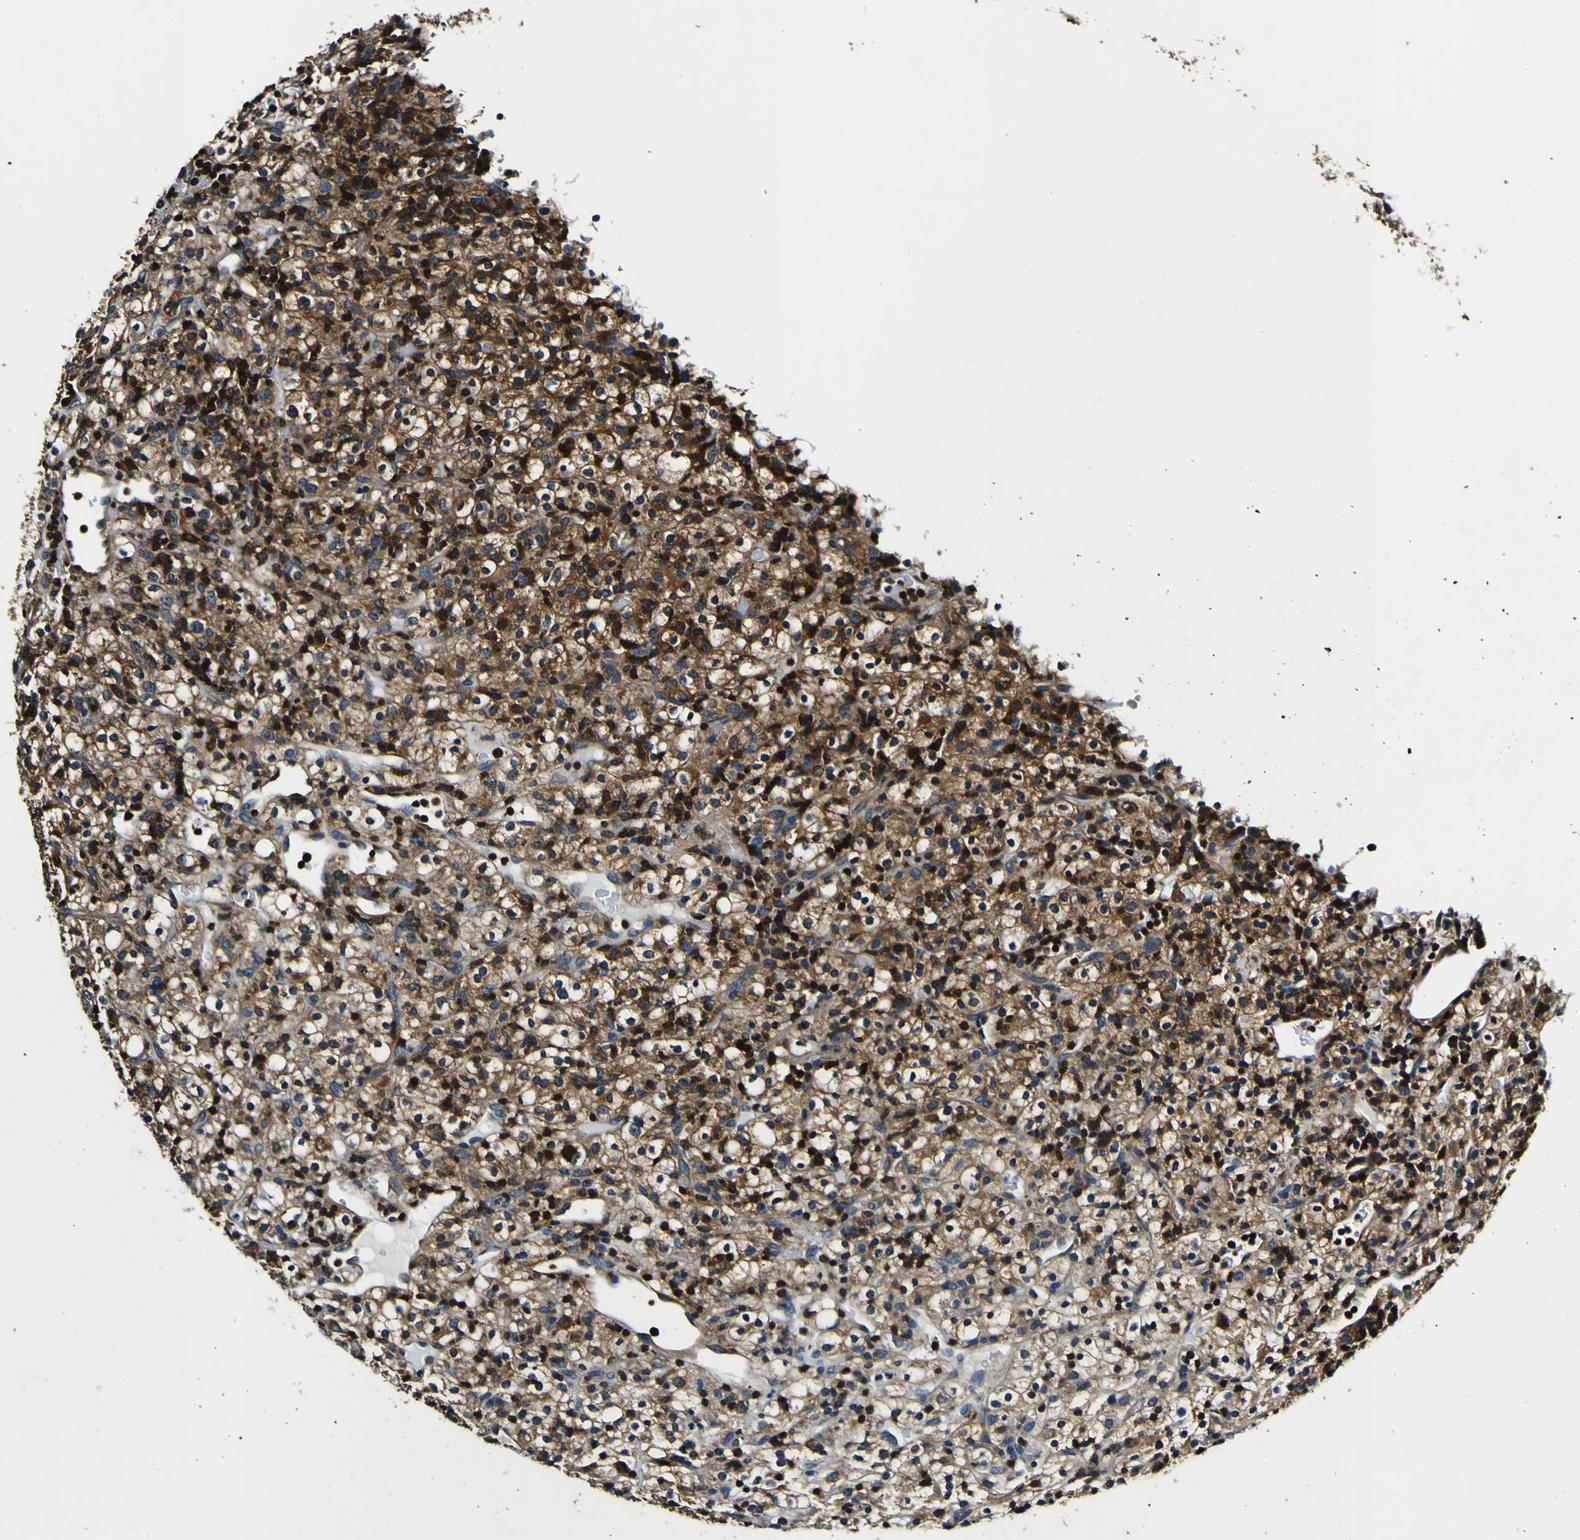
{"staining": {"intensity": "strong", "quantity": ">75%", "location": "cytoplasmic/membranous"}, "tissue": "renal cancer", "cell_type": "Tumor cells", "image_type": "cancer", "snomed": [{"axis": "morphology", "description": "Normal tissue, NOS"}, {"axis": "morphology", "description": "Adenocarcinoma, NOS"}, {"axis": "topography", "description": "Kidney"}], "caption": "Human renal cancer stained for a protein (brown) exhibits strong cytoplasmic/membranous positive staining in about >75% of tumor cells.", "gene": "RHOT2", "patient": {"sex": "female", "age": 72}}